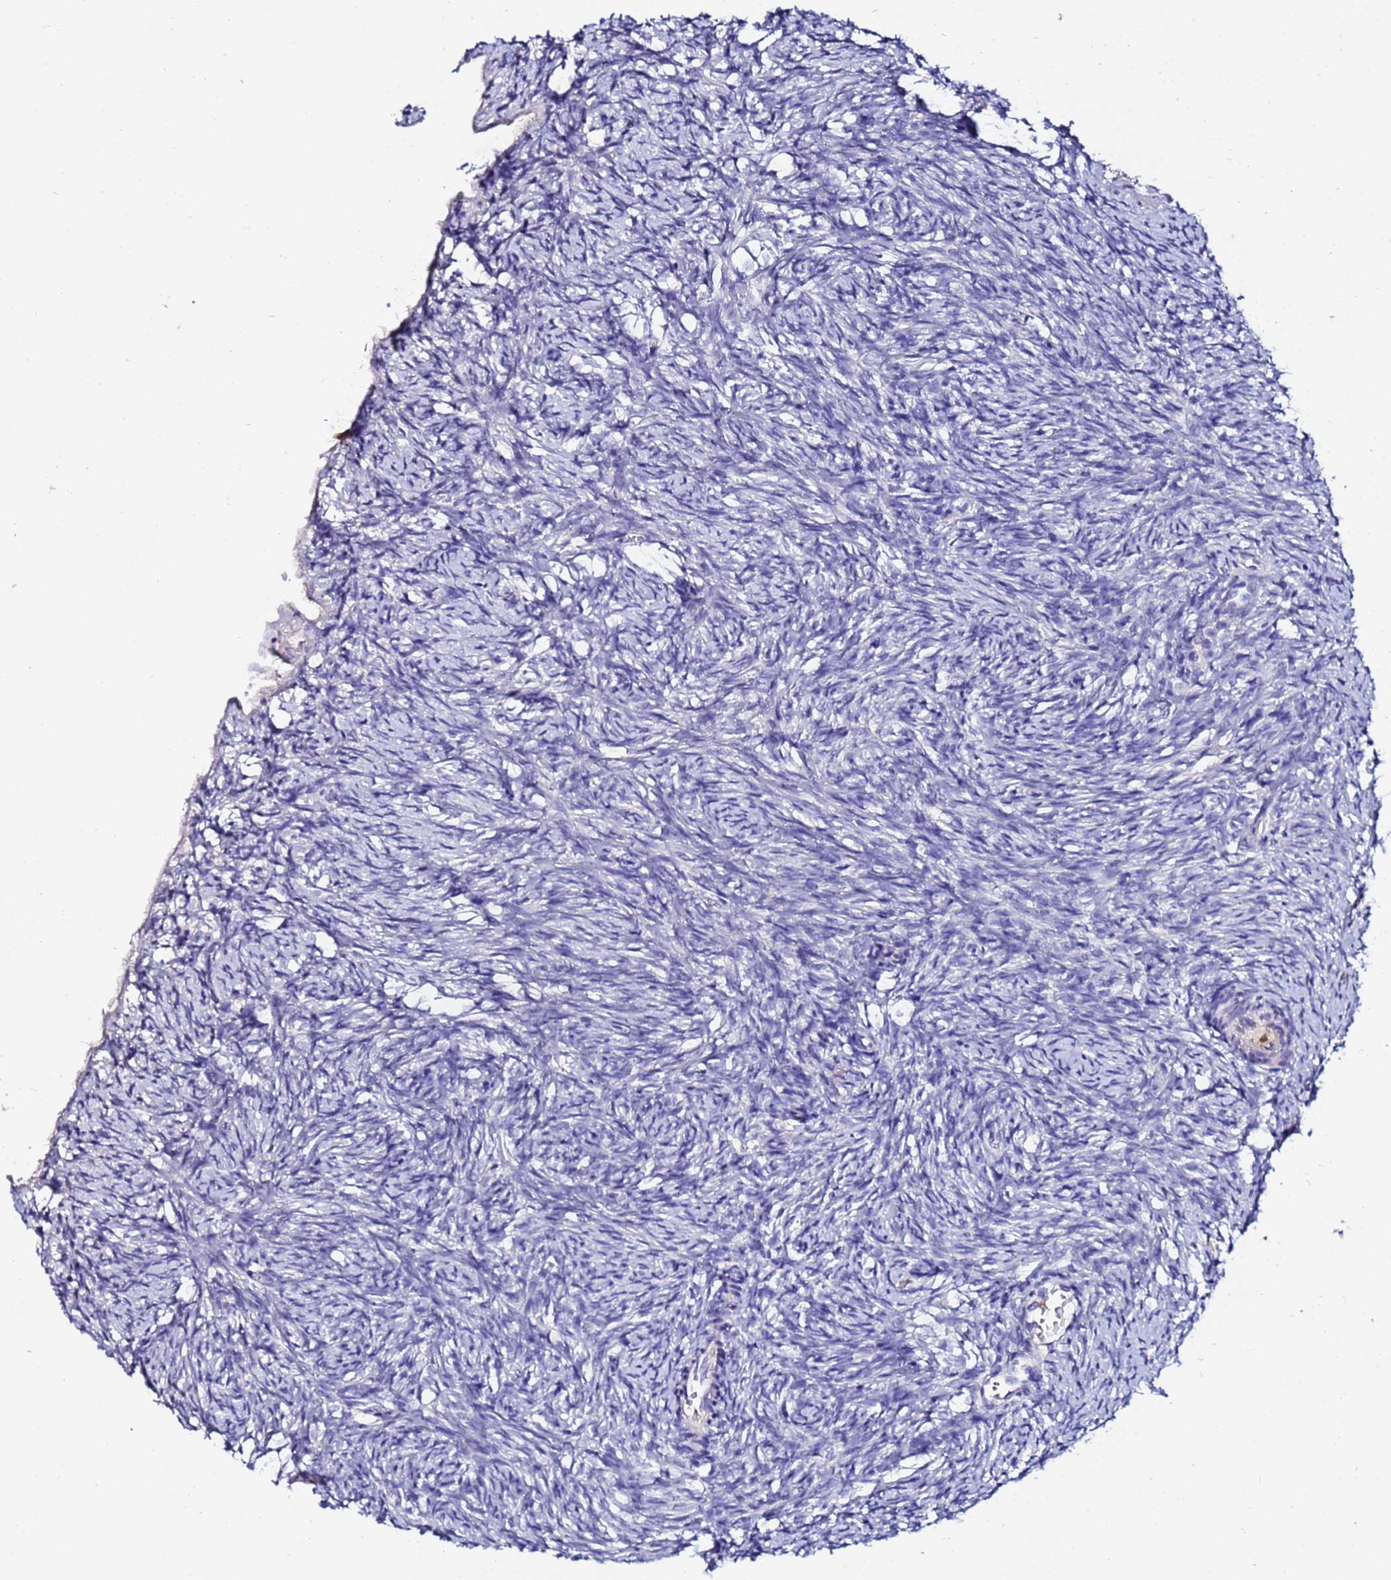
{"staining": {"intensity": "negative", "quantity": "none", "location": "none"}, "tissue": "ovary", "cell_type": "Follicle cells", "image_type": "normal", "snomed": [{"axis": "morphology", "description": "Normal tissue, NOS"}, {"axis": "topography", "description": "Ovary"}], "caption": "IHC histopathology image of benign ovary stained for a protein (brown), which reveals no expression in follicle cells.", "gene": "TUBAL3", "patient": {"sex": "female", "age": 51}}